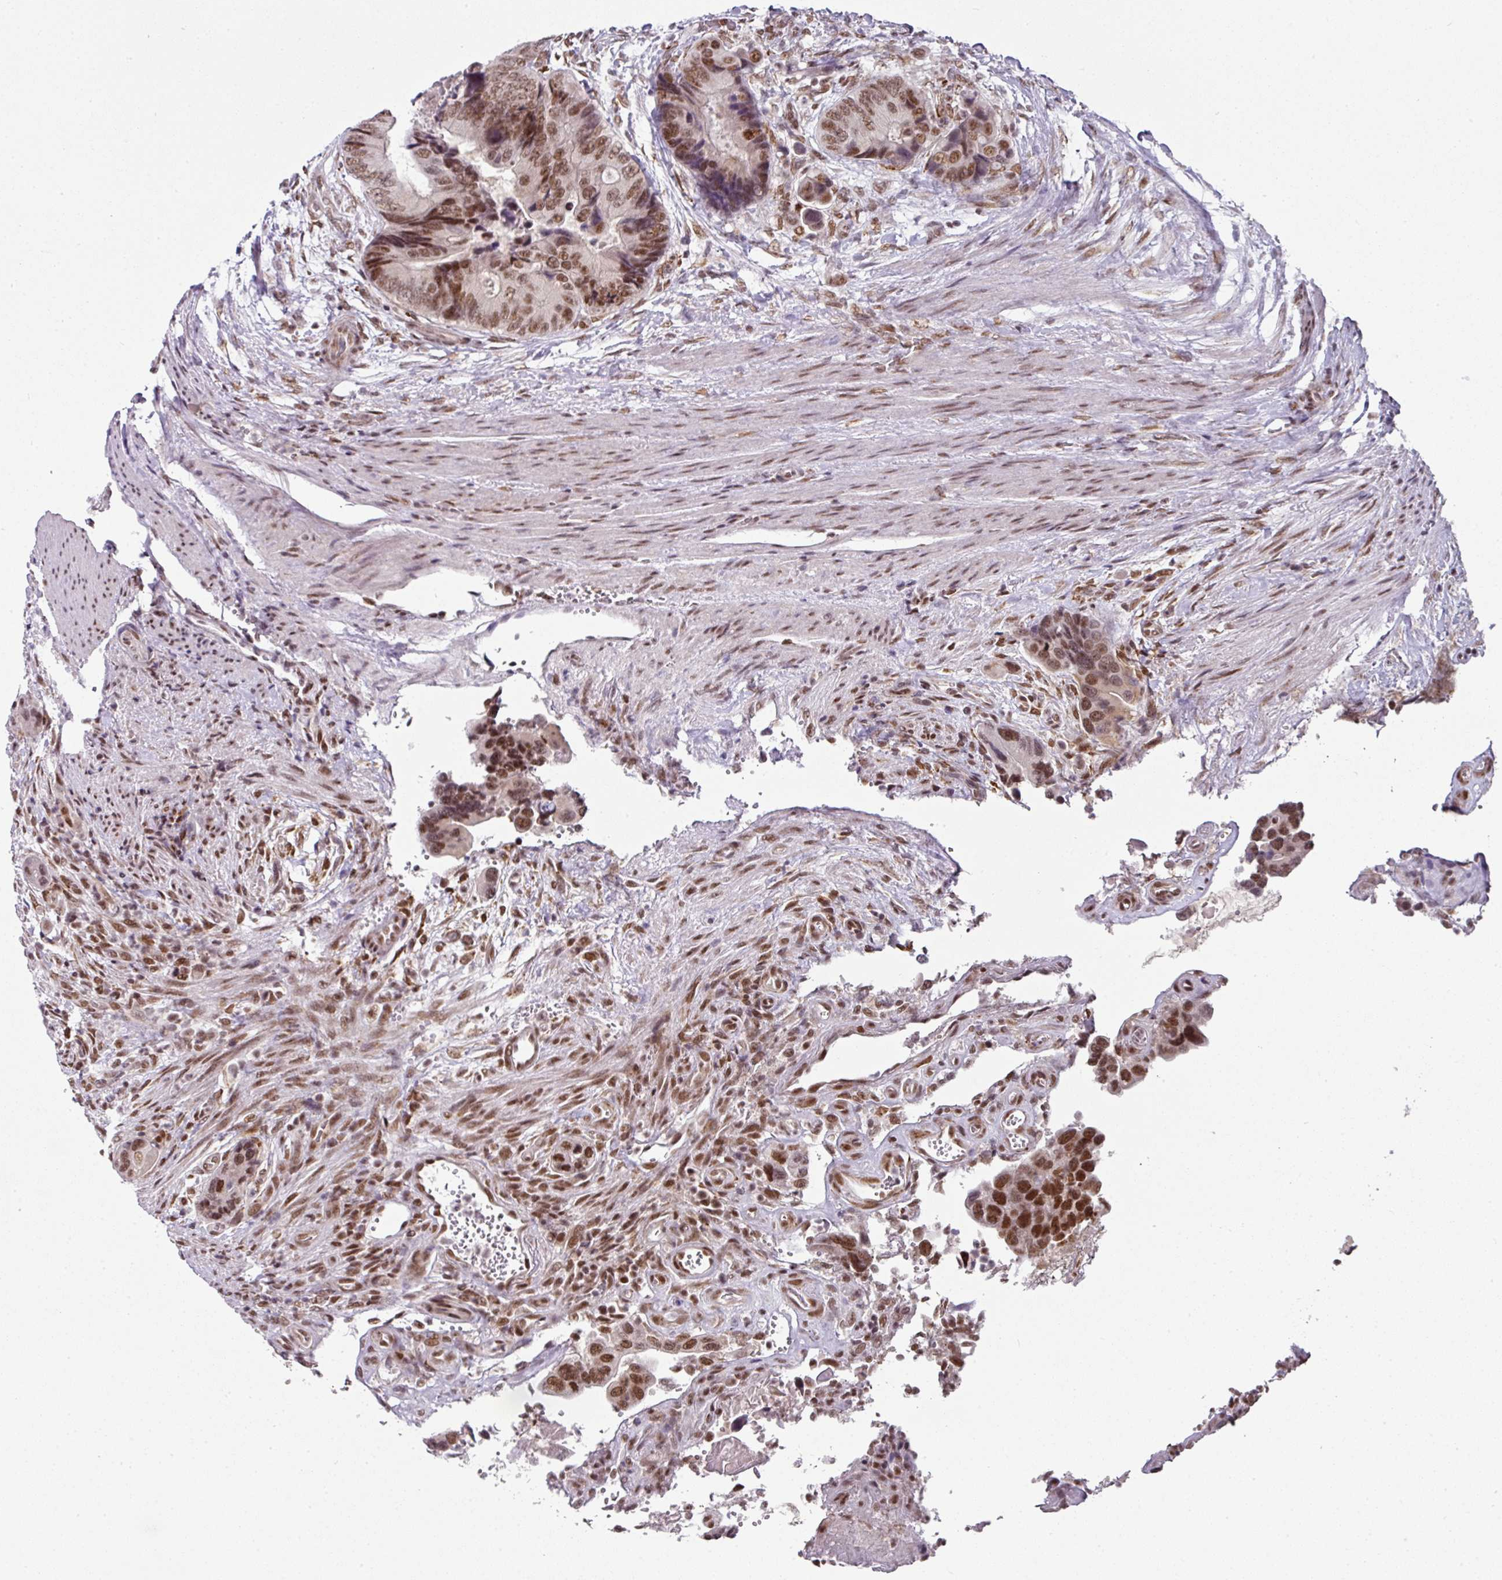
{"staining": {"intensity": "moderate", "quantity": ">75%", "location": "nuclear"}, "tissue": "colorectal cancer", "cell_type": "Tumor cells", "image_type": "cancer", "snomed": [{"axis": "morphology", "description": "Adenocarcinoma, NOS"}, {"axis": "topography", "description": "Colon"}], "caption": "Immunohistochemical staining of human colorectal cancer (adenocarcinoma) shows medium levels of moderate nuclear staining in about >75% of tumor cells.", "gene": "NFYA", "patient": {"sex": "male", "age": 84}}